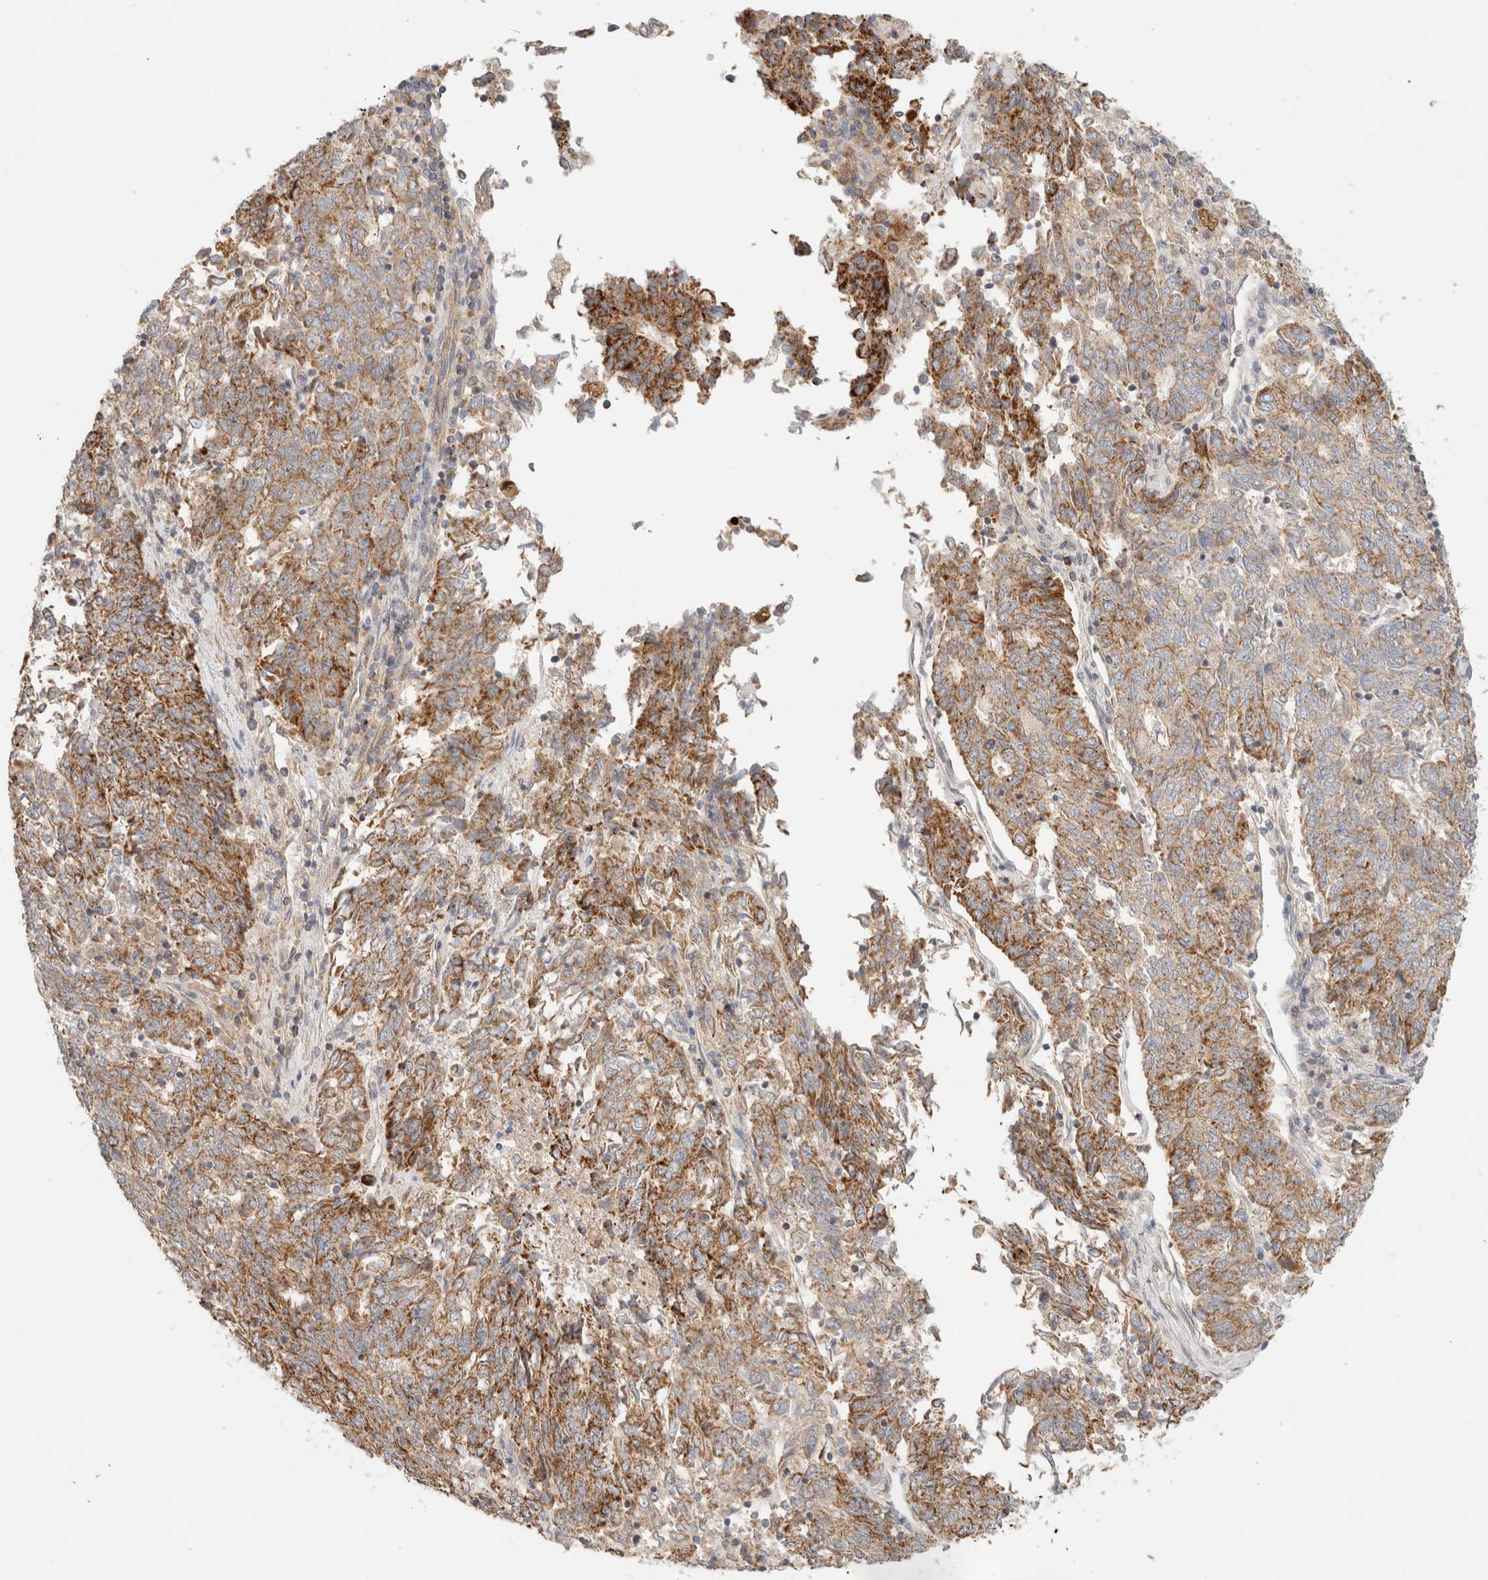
{"staining": {"intensity": "strong", "quantity": "25%-75%", "location": "cytoplasmic/membranous"}, "tissue": "endometrial cancer", "cell_type": "Tumor cells", "image_type": "cancer", "snomed": [{"axis": "morphology", "description": "Adenocarcinoma, NOS"}, {"axis": "topography", "description": "Endometrium"}], "caption": "Immunohistochemical staining of endometrial cancer displays high levels of strong cytoplasmic/membranous staining in about 25%-75% of tumor cells.", "gene": "MRM3", "patient": {"sex": "female", "age": 80}}